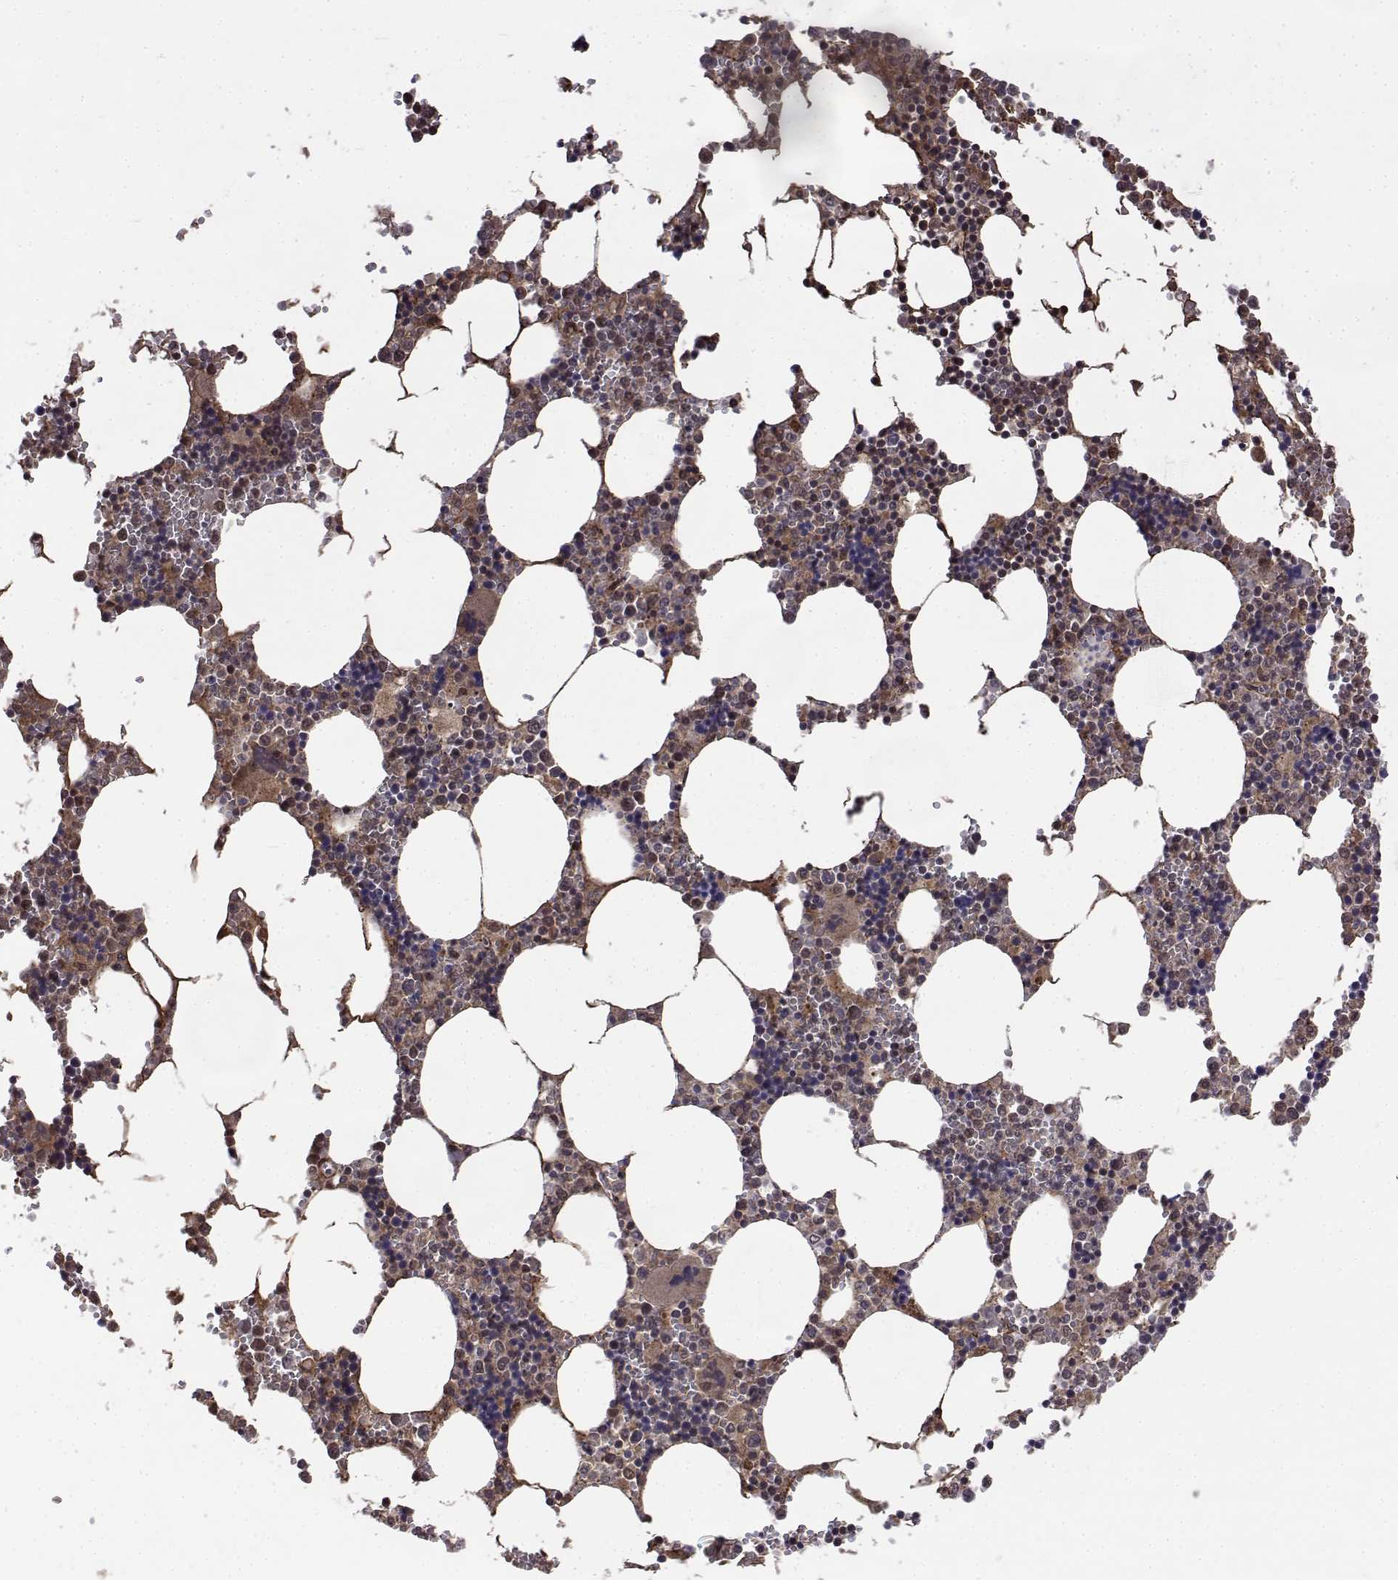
{"staining": {"intensity": "moderate", "quantity": "25%-75%", "location": "cytoplasmic/membranous,nuclear"}, "tissue": "bone marrow", "cell_type": "Hematopoietic cells", "image_type": "normal", "snomed": [{"axis": "morphology", "description": "Normal tissue, NOS"}, {"axis": "topography", "description": "Bone marrow"}], "caption": "The micrograph demonstrates immunohistochemical staining of normal bone marrow. There is moderate cytoplasmic/membranous,nuclear positivity is present in about 25%-75% of hematopoietic cells. Nuclei are stained in blue.", "gene": "ITGA7", "patient": {"sex": "male", "age": 54}}